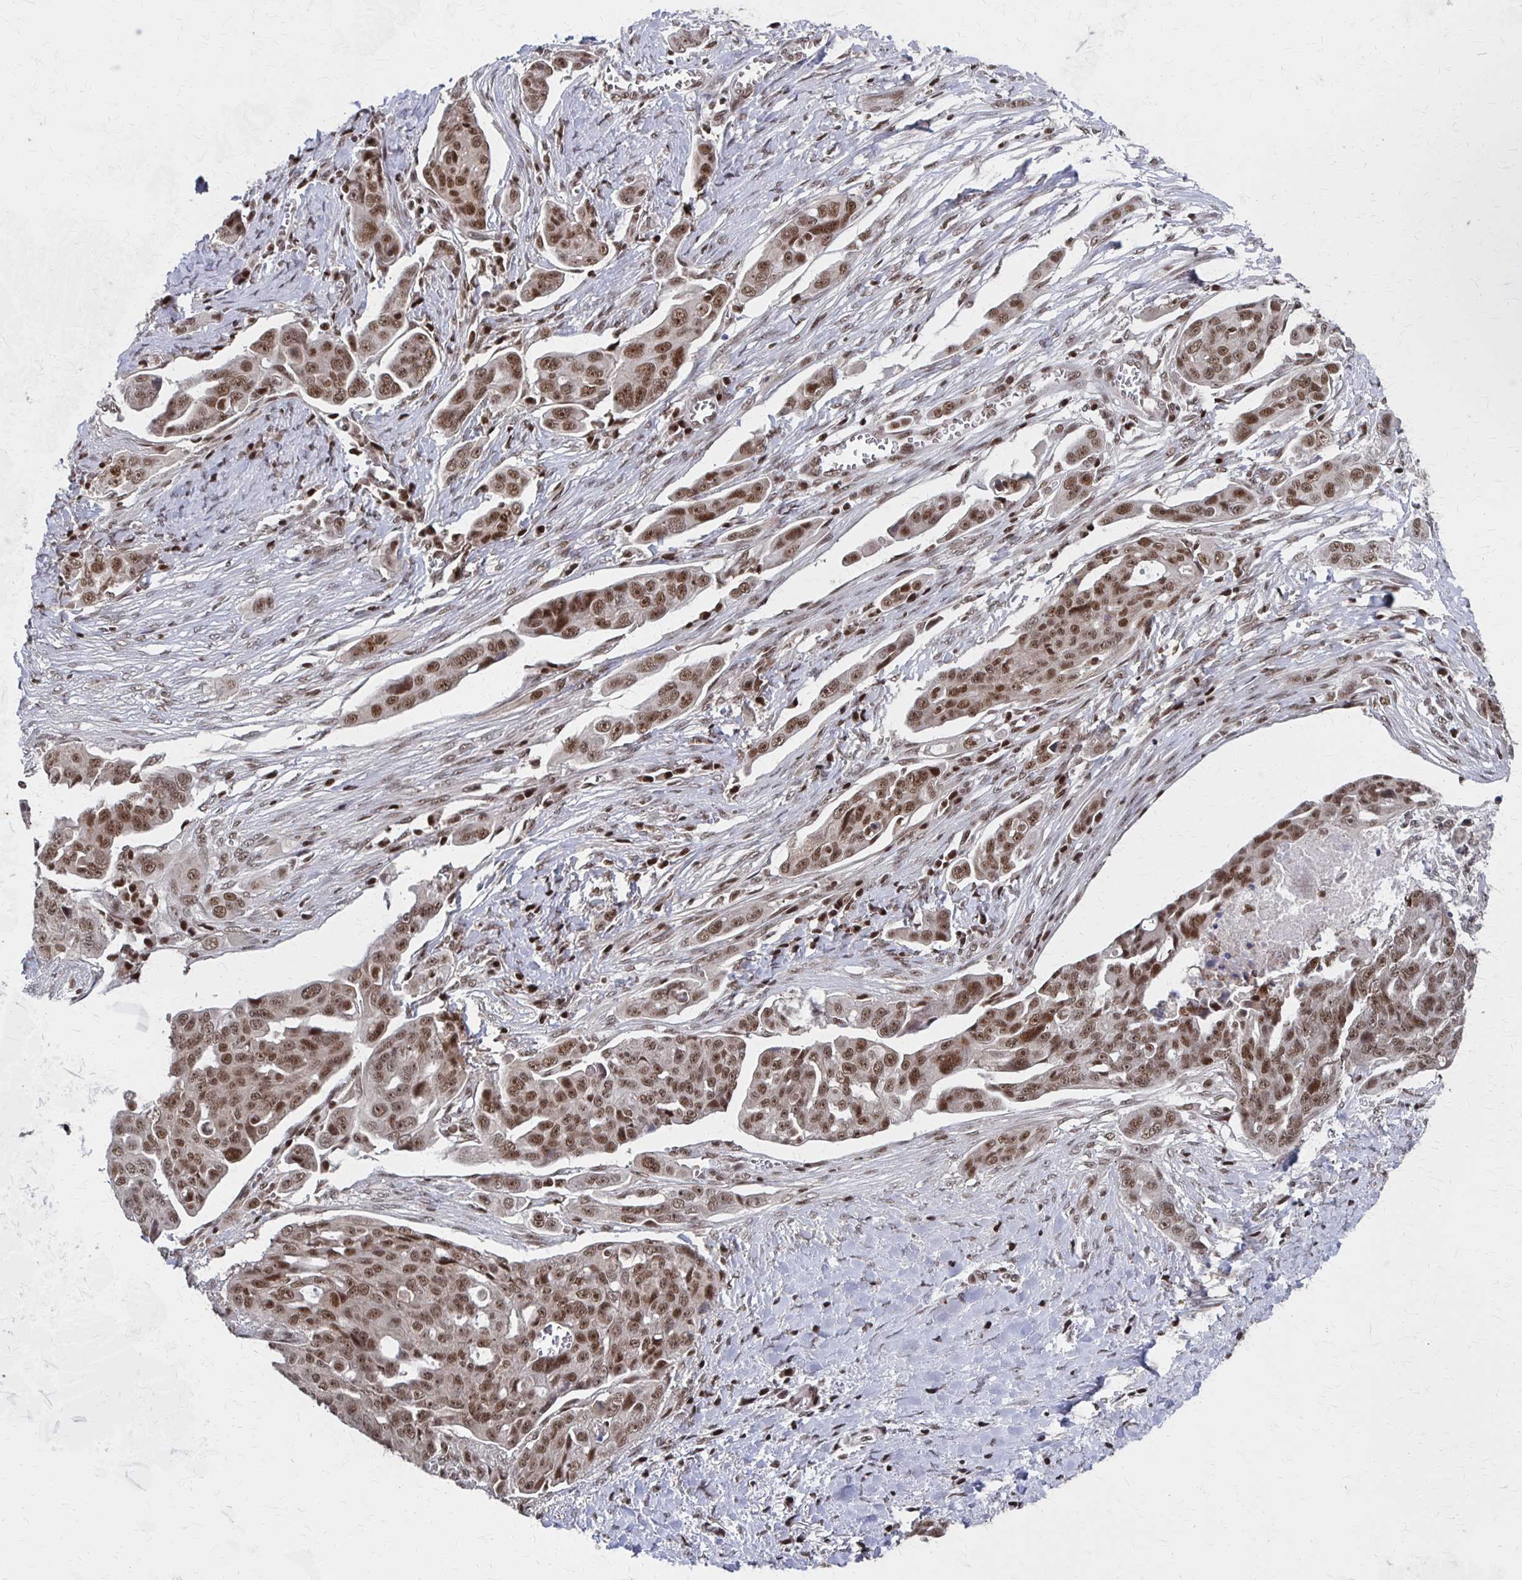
{"staining": {"intensity": "moderate", "quantity": ">75%", "location": "nuclear"}, "tissue": "ovarian cancer", "cell_type": "Tumor cells", "image_type": "cancer", "snomed": [{"axis": "morphology", "description": "Carcinoma, endometroid"}, {"axis": "topography", "description": "Ovary"}], "caption": "High-power microscopy captured an immunohistochemistry histopathology image of endometroid carcinoma (ovarian), revealing moderate nuclear expression in about >75% of tumor cells. The staining was performed using DAB (3,3'-diaminobenzidine) to visualize the protein expression in brown, while the nuclei were stained in blue with hematoxylin (Magnification: 20x).", "gene": "GTF2B", "patient": {"sex": "female", "age": 70}}